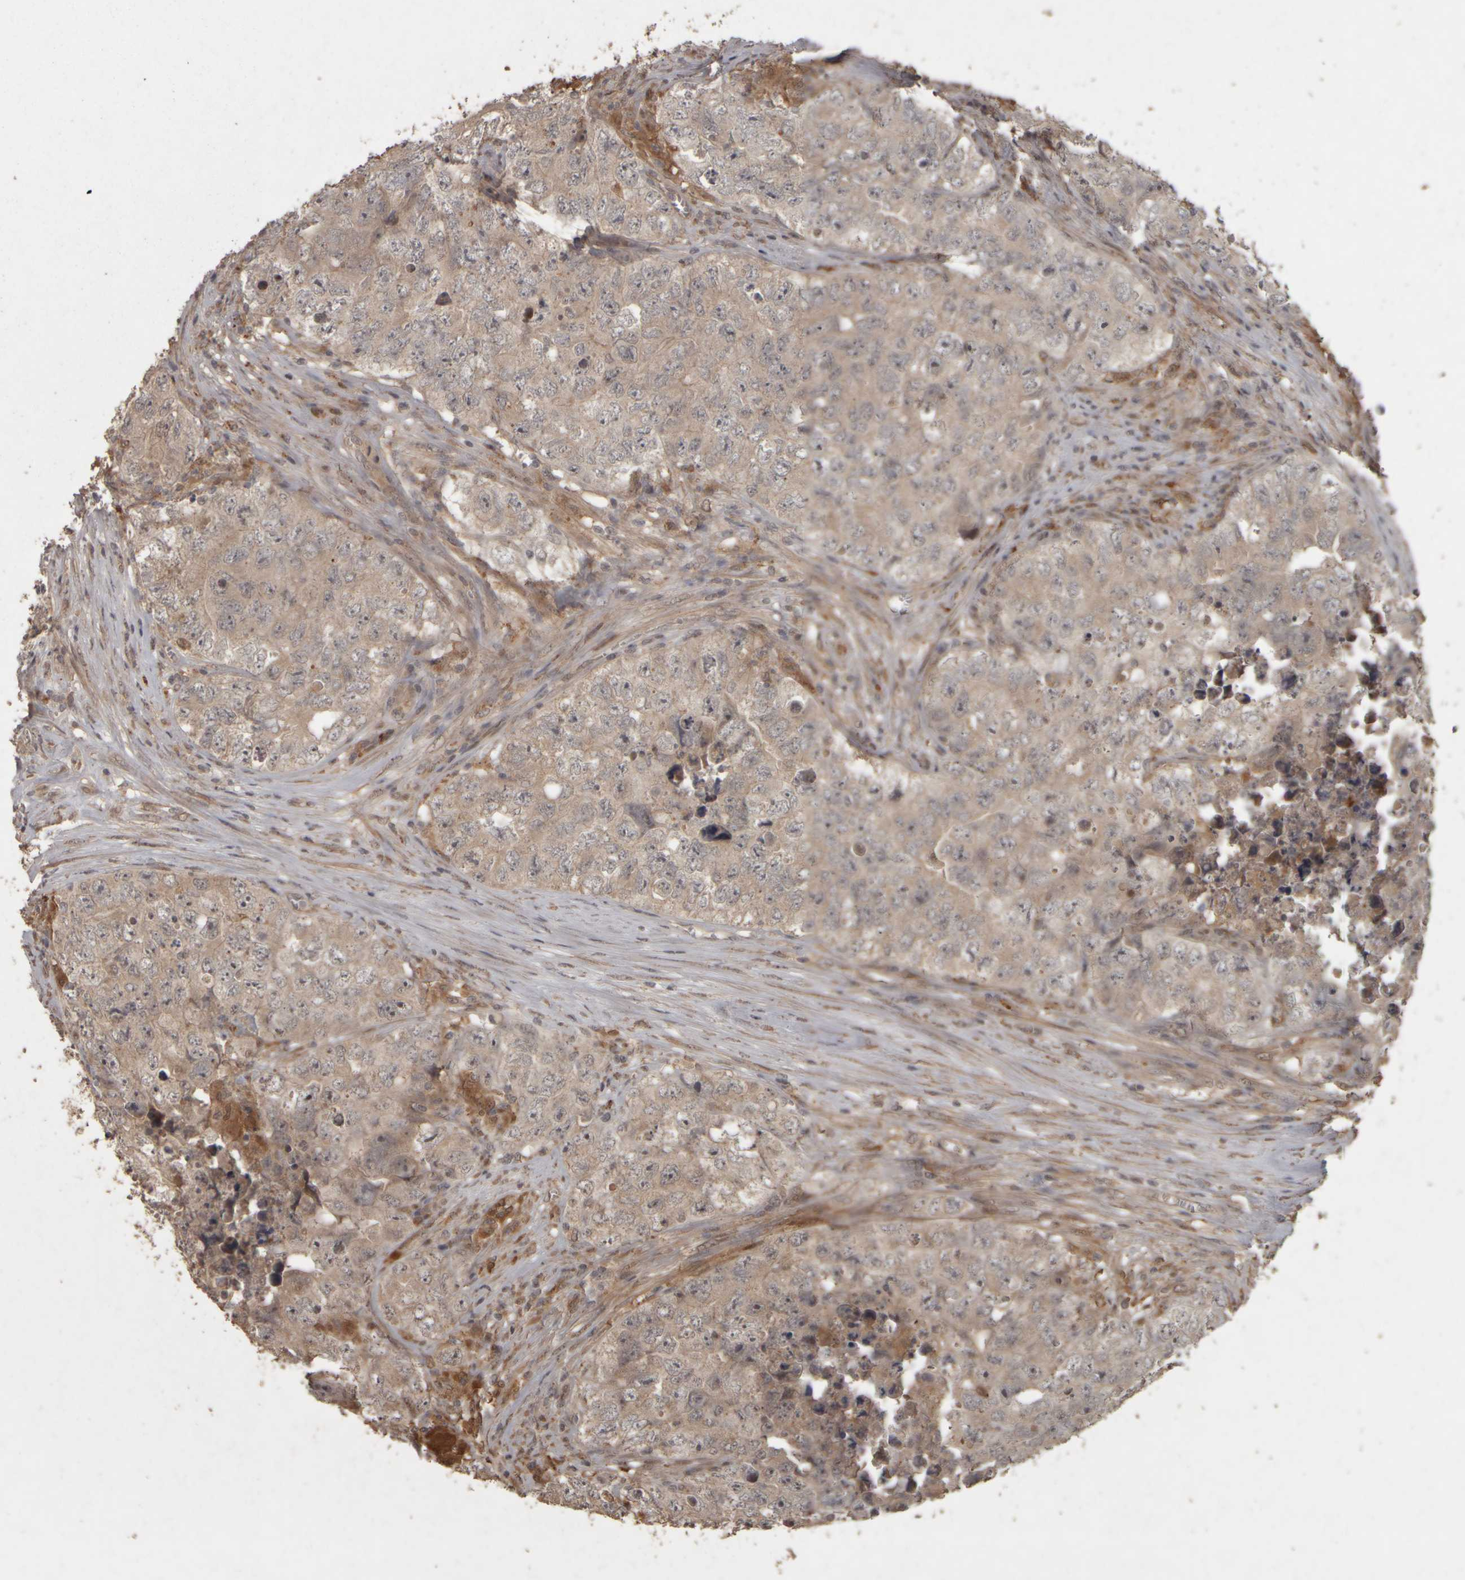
{"staining": {"intensity": "weak", "quantity": "<25%", "location": "cytoplasmic/membranous"}, "tissue": "testis cancer", "cell_type": "Tumor cells", "image_type": "cancer", "snomed": [{"axis": "morphology", "description": "Seminoma, NOS"}, {"axis": "morphology", "description": "Carcinoma, Embryonal, NOS"}, {"axis": "topography", "description": "Testis"}], "caption": "Immunohistochemical staining of testis seminoma shows no significant expression in tumor cells.", "gene": "ACO1", "patient": {"sex": "male", "age": 43}}